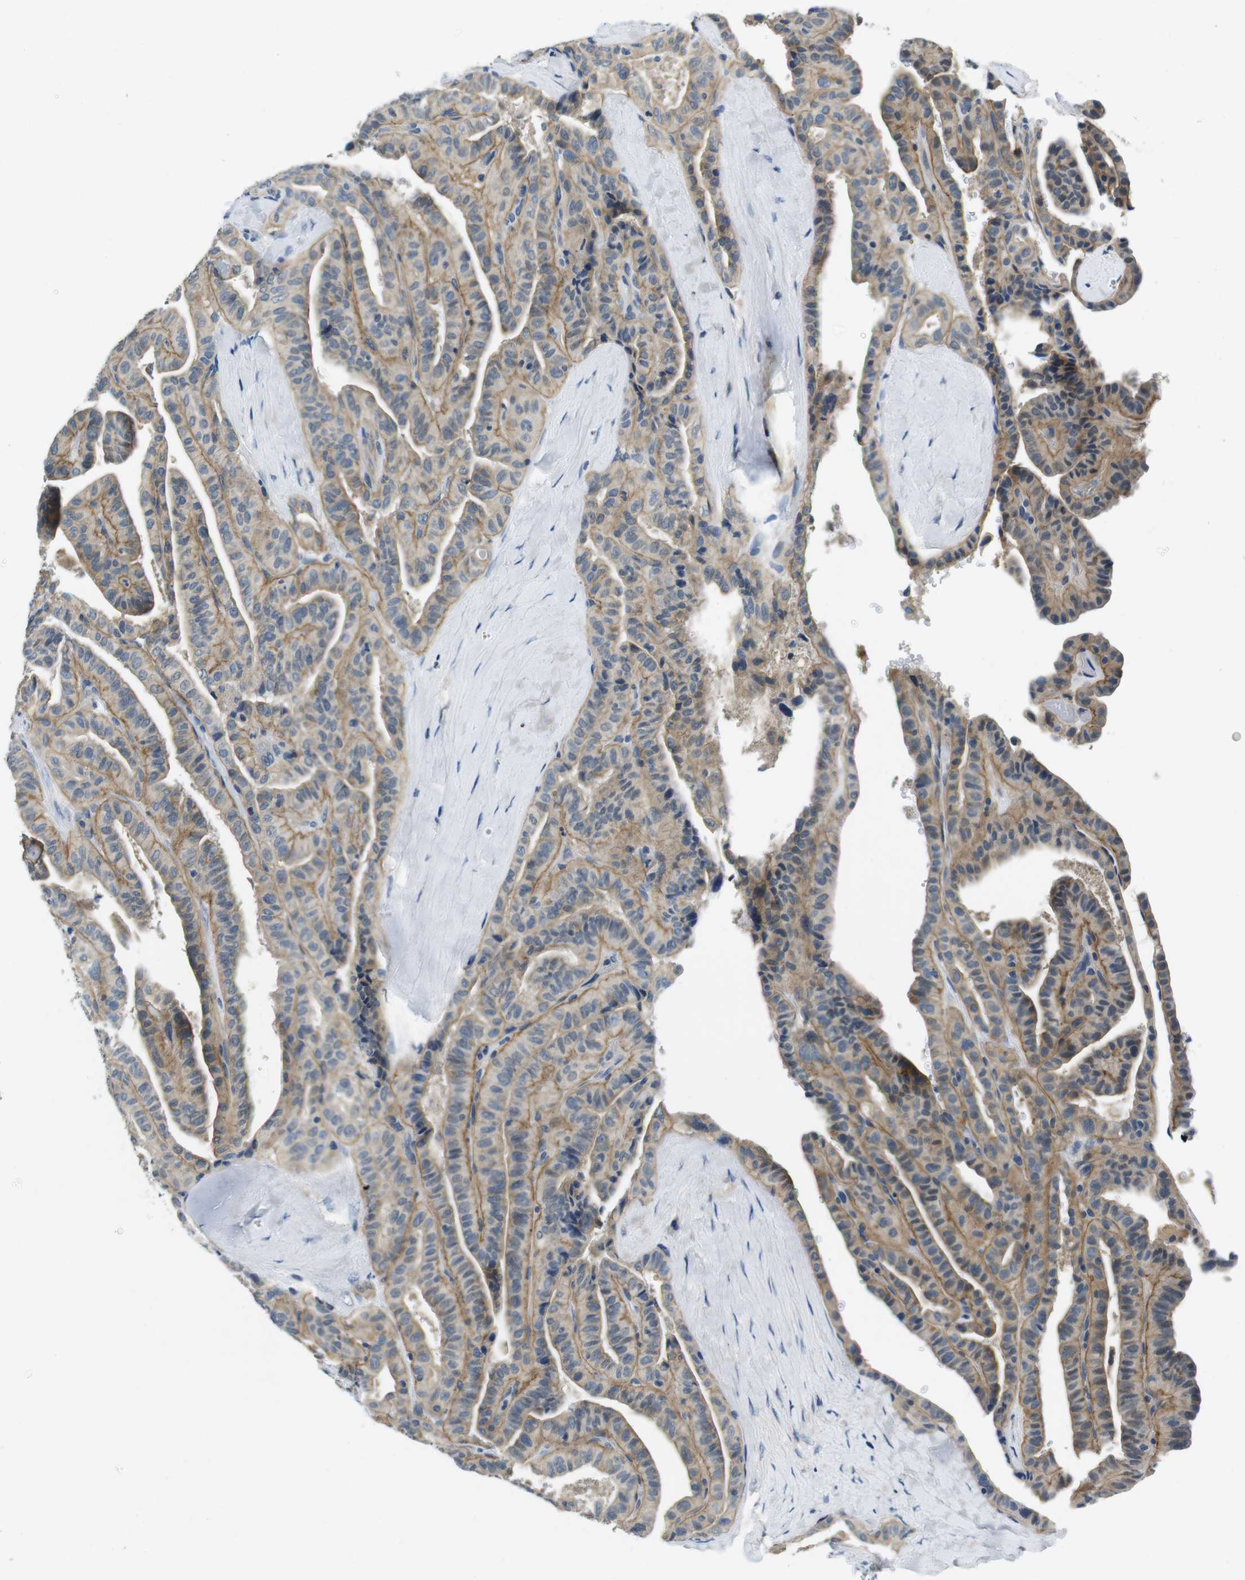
{"staining": {"intensity": "moderate", "quantity": ">75%", "location": "cytoplasmic/membranous"}, "tissue": "thyroid cancer", "cell_type": "Tumor cells", "image_type": "cancer", "snomed": [{"axis": "morphology", "description": "Papillary adenocarcinoma, NOS"}, {"axis": "topography", "description": "Thyroid gland"}], "caption": "Immunohistochemical staining of thyroid papillary adenocarcinoma displays medium levels of moderate cytoplasmic/membranous protein expression in approximately >75% of tumor cells.", "gene": "DTNA", "patient": {"sex": "male", "age": 77}}